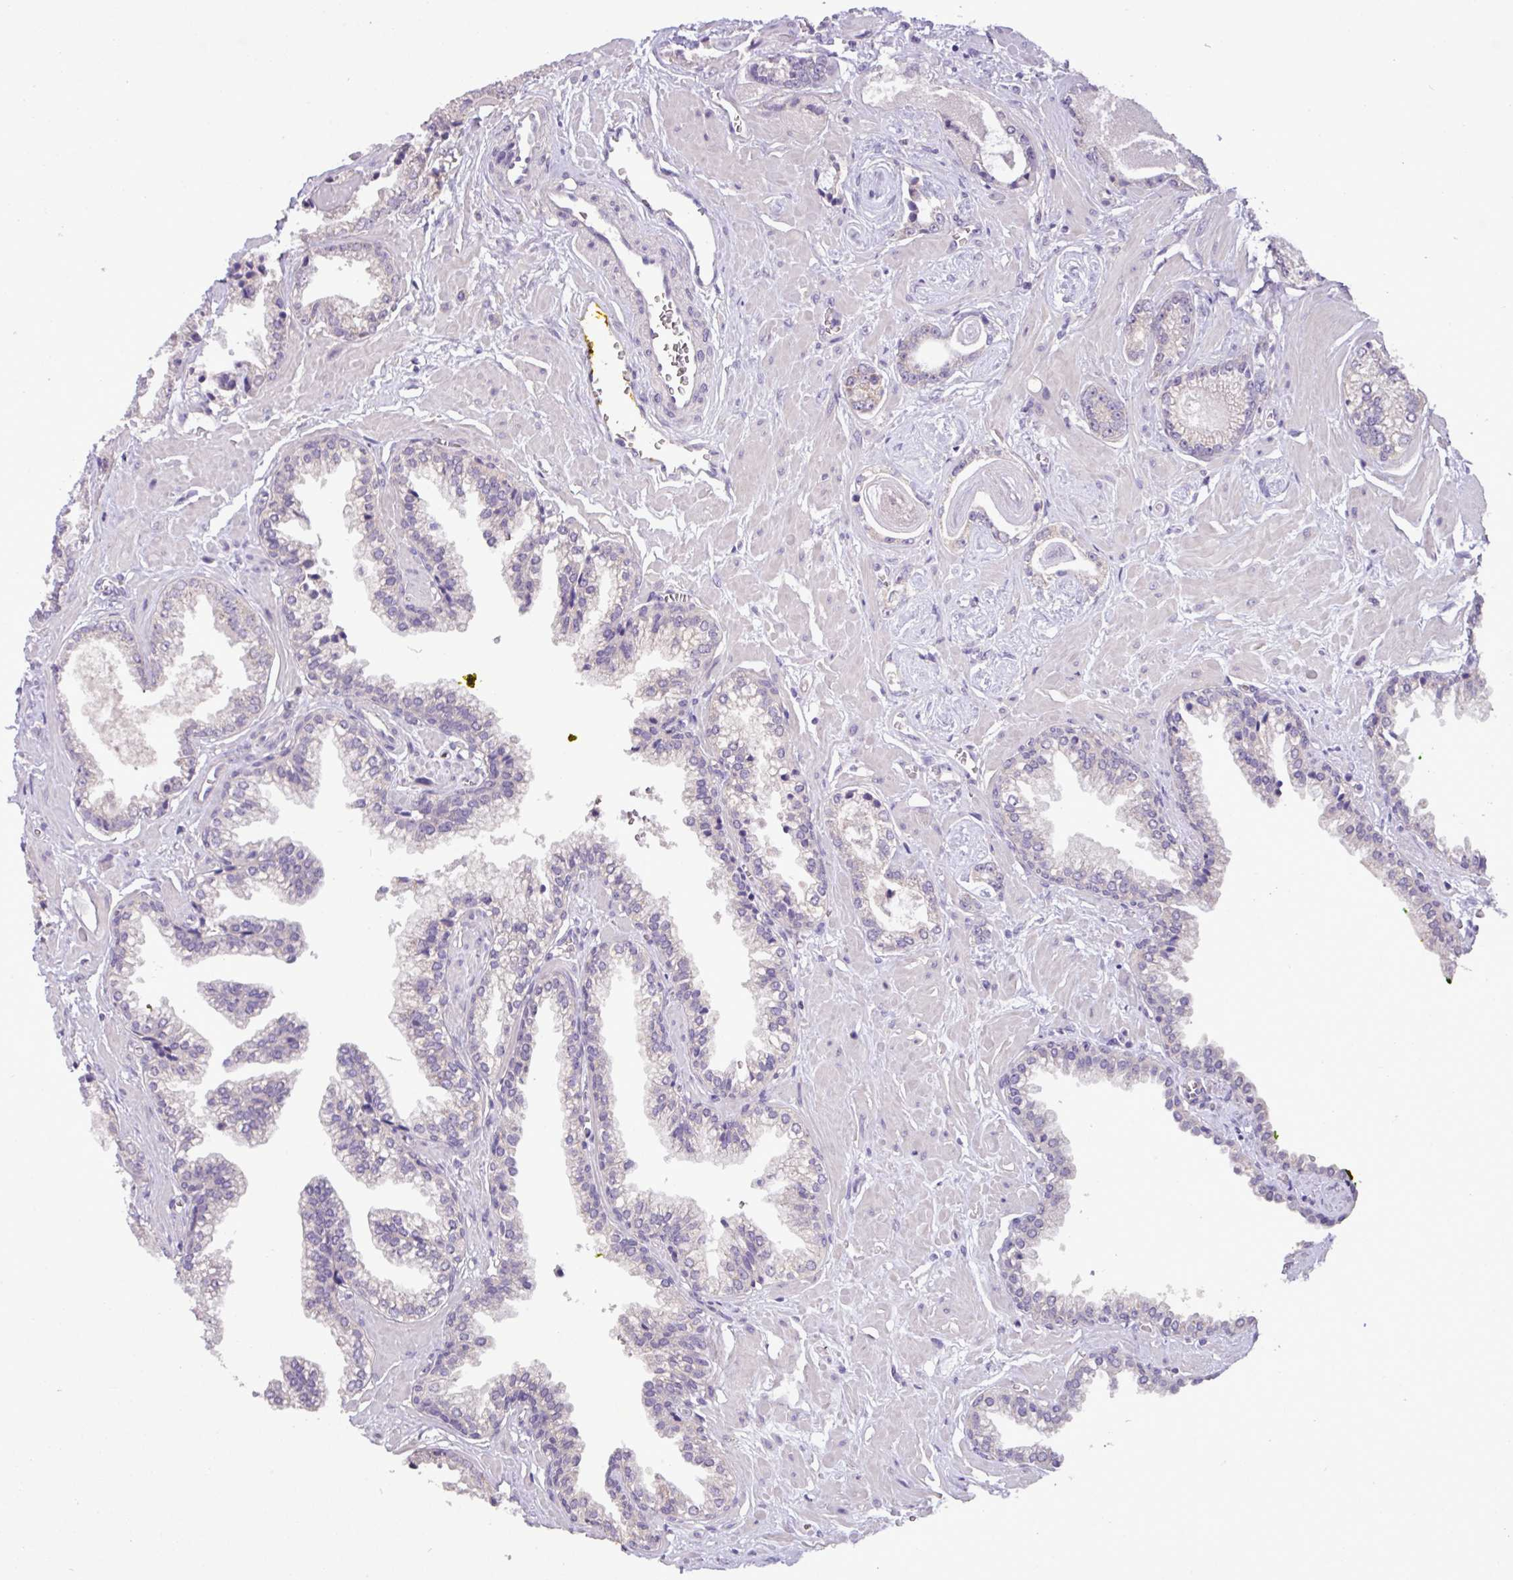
{"staining": {"intensity": "negative", "quantity": "none", "location": "none"}, "tissue": "prostate cancer", "cell_type": "Tumor cells", "image_type": "cancer", "snomed": [{"axis": "morphology", "description": "Adenocarcinoma, Low grade"}, {"axis": "topography", "description": "Prostate"}], "caption": "Low-grade adenocarcinoma (prostate) stained for a protein using immunohistochemistry (IHC) exhibits no expression tumor cells.", "gene": "PAX8", "patient": {"sex": "male", "age": 60}}